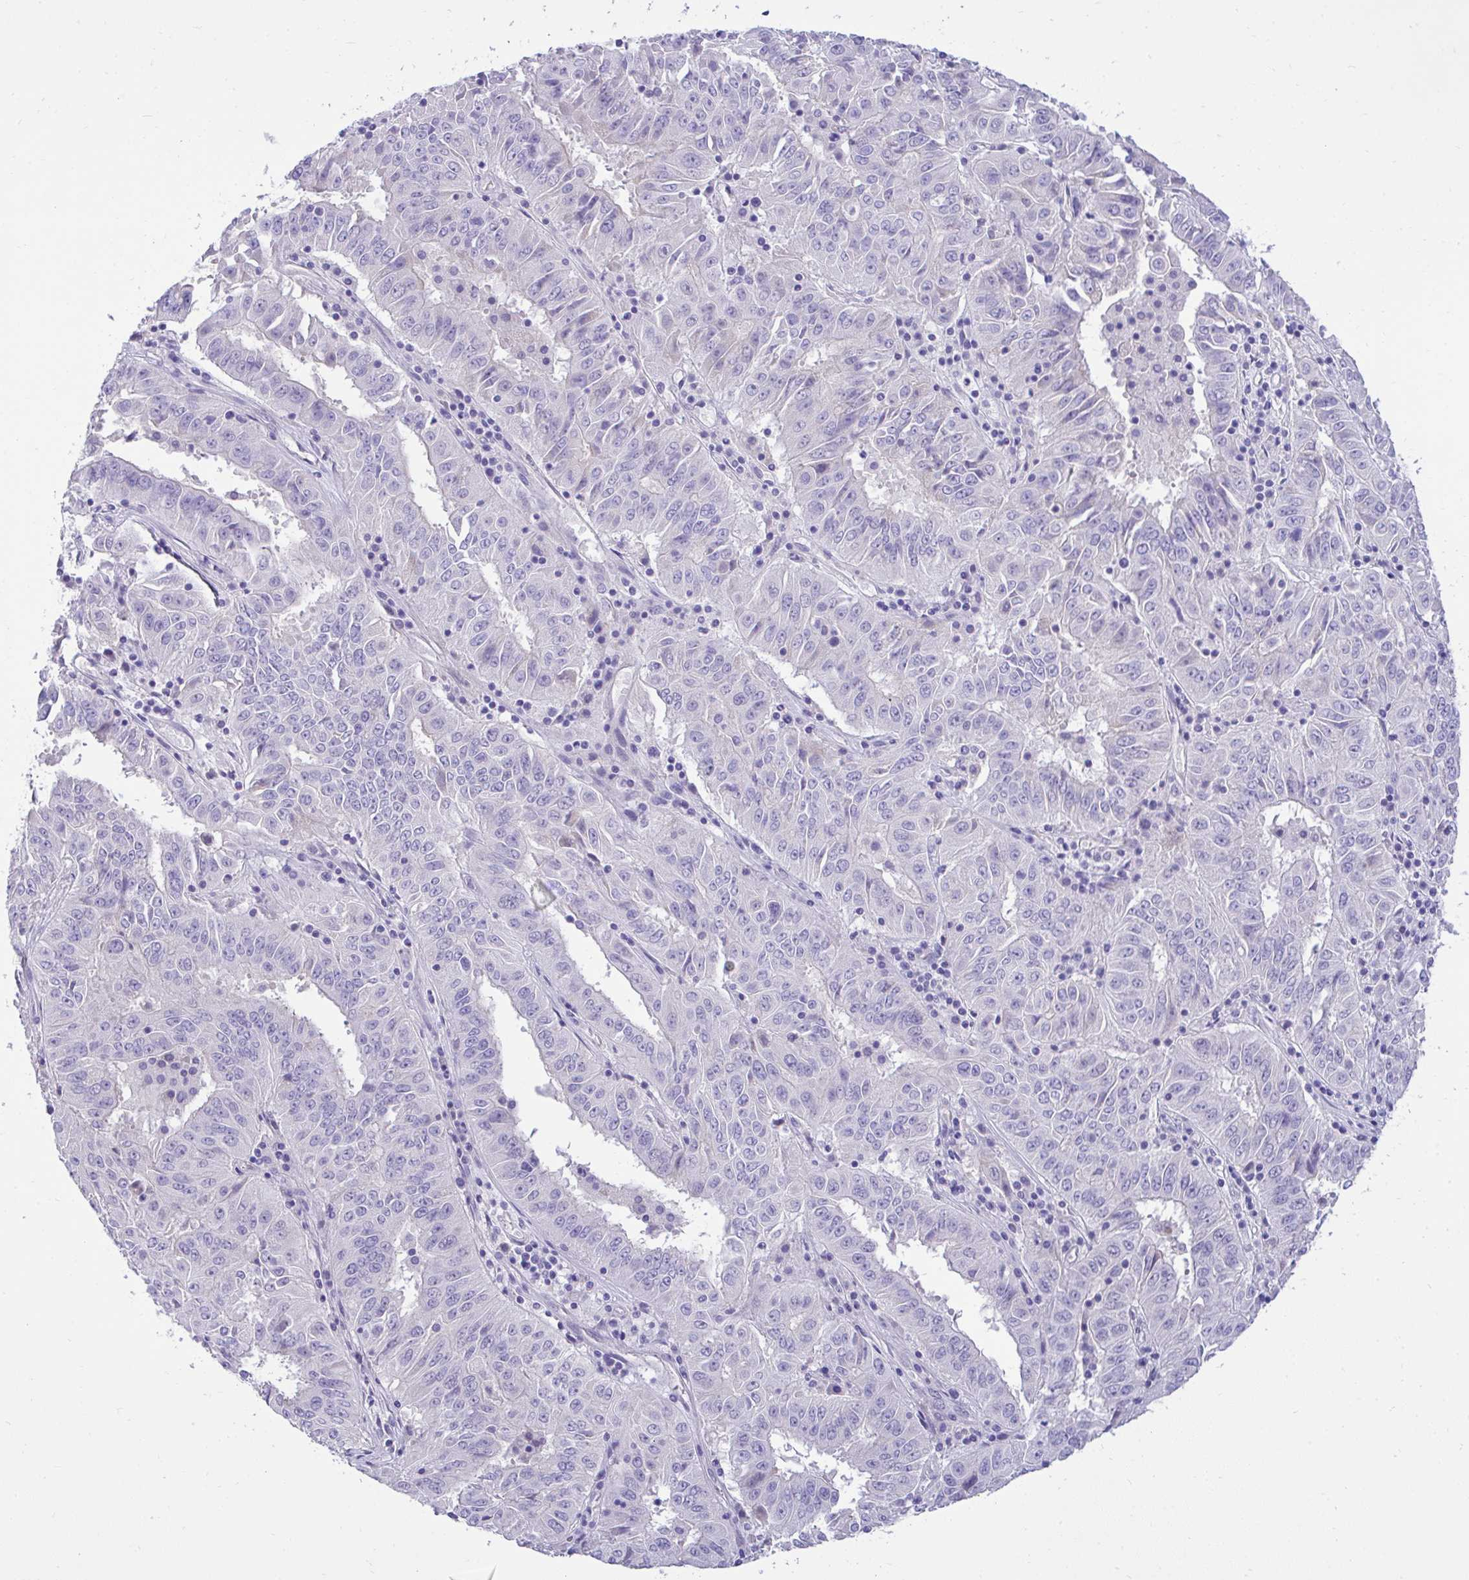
{"staining": {"intensity": "negative", "quantity": "none", "location": "none"}, "tissue": "pancreatic cancer", "cell_type": "Tumor cells", "image_type": "cancer", "snomed": [{"axis": "morphology", "description": "Adenocarcinoma, NOS"}, {"axis": "topography", "description": "Pancreas"}], "caption": "This is an immunohistochemistry histopathology image of human pancreatic cancer (adenocarcinoma). There is no staining in tumor cells.", "gene": "TMCO5A", "patient": {"sex": "male", "age": 63}}